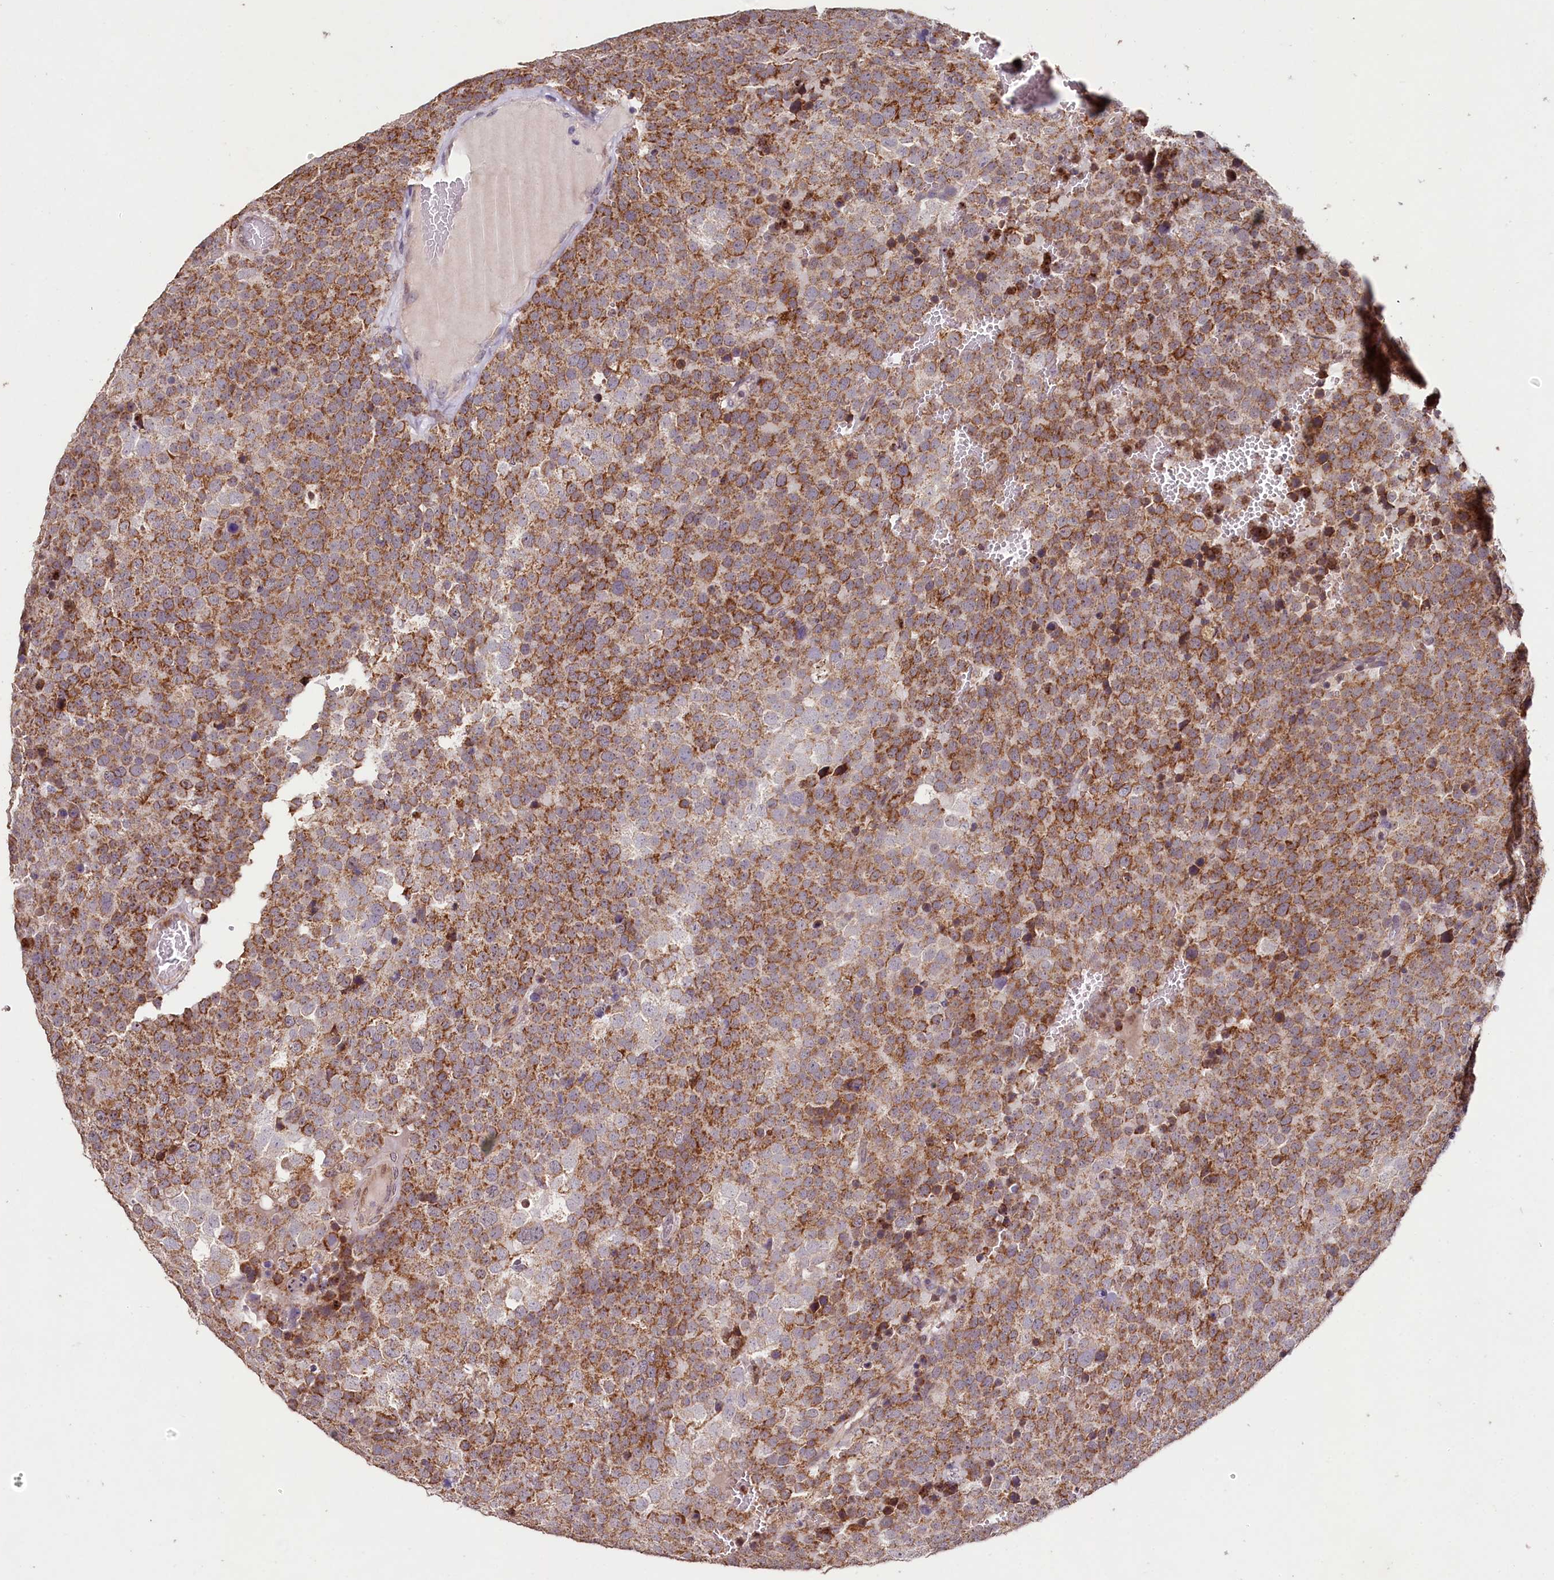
{"staining": {"intensity": "strong", "quantity": ">75%", "location": "cytoplasmic/membranous"}, "tissue": "testis cancer", "cell_type": "Tumor cells", "image_type": "cancer", "snomed": [{"axis": "morphology", "description": "Seminoma, NOS"}, {"axis": "topography", "description": "Testis"}], "caption": "Protein staining of testis seminoma tissue demonstrates strong cytoplasmic/membranous staining in about >75% of tumor cells. (brown staining indicates protein expression, while blue staining denotes nuclei).", "gene": "PDE6D", "patient": {"sex": "male", "age": 71}}